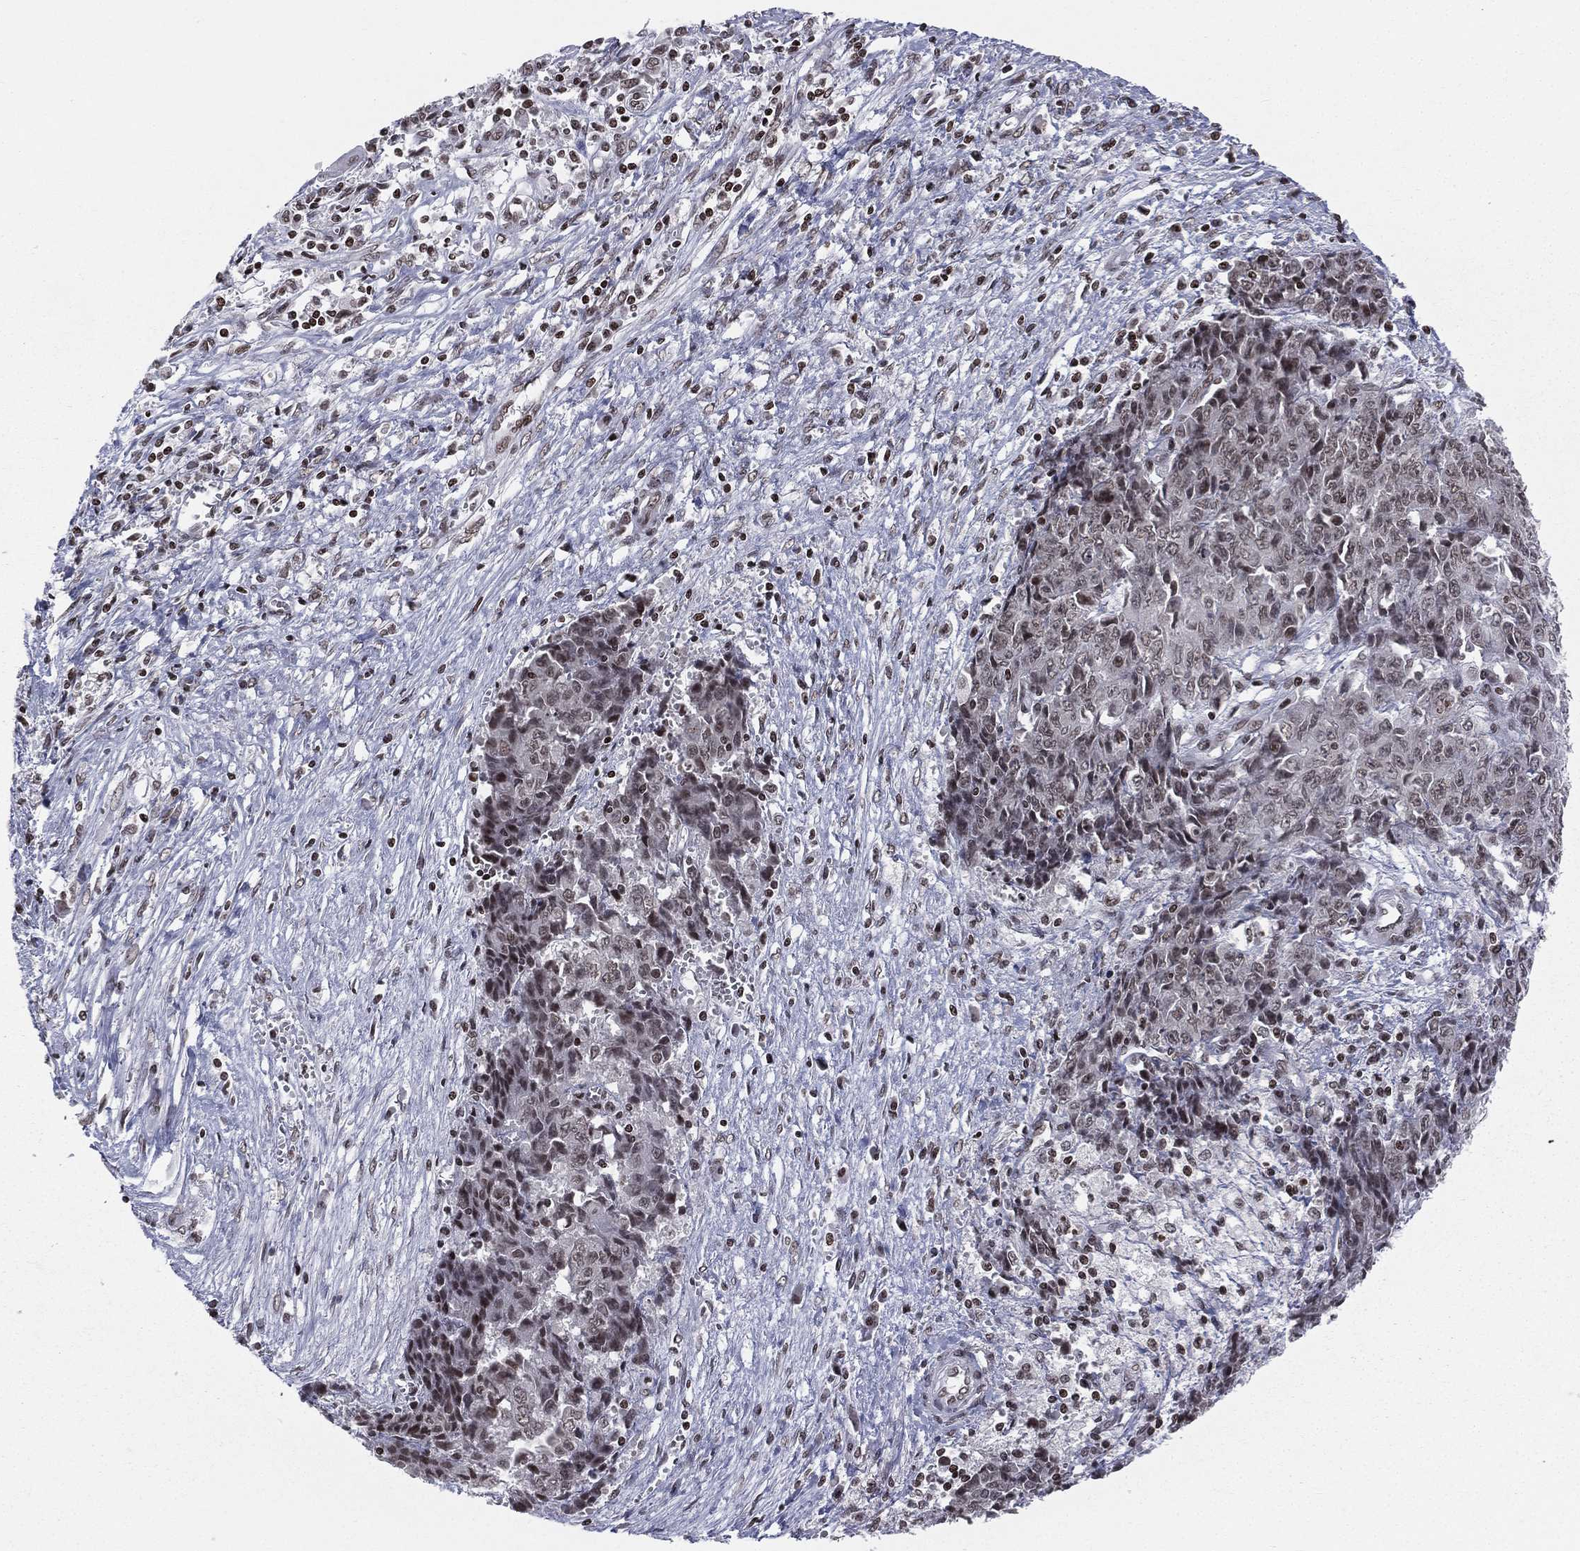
{"staining": {"intensity": "strong", "quantity": "<25%", "location": "nuclear"}, "tissue": "ovarian cancer", "cell_type": "Tumor cells", "image_type": "cancer", "snomed": [{"axis": "morphology", "description": "Carcinoma, endometroid"}, {"axis": "topography", "description": "Ovary"}], "caption": "Tumor cells demonstrate medium levels of strong nuclear positivity in about <25% of cells in ovarian cancer. The staining was performed using DAB (3,3'-diaminobenzidine), with brown indicating positive protein expression. Nuclei are stained blue with hematoxylin.", "gene": "RFX7", "patient": {"sex": "female", "age": 42}}